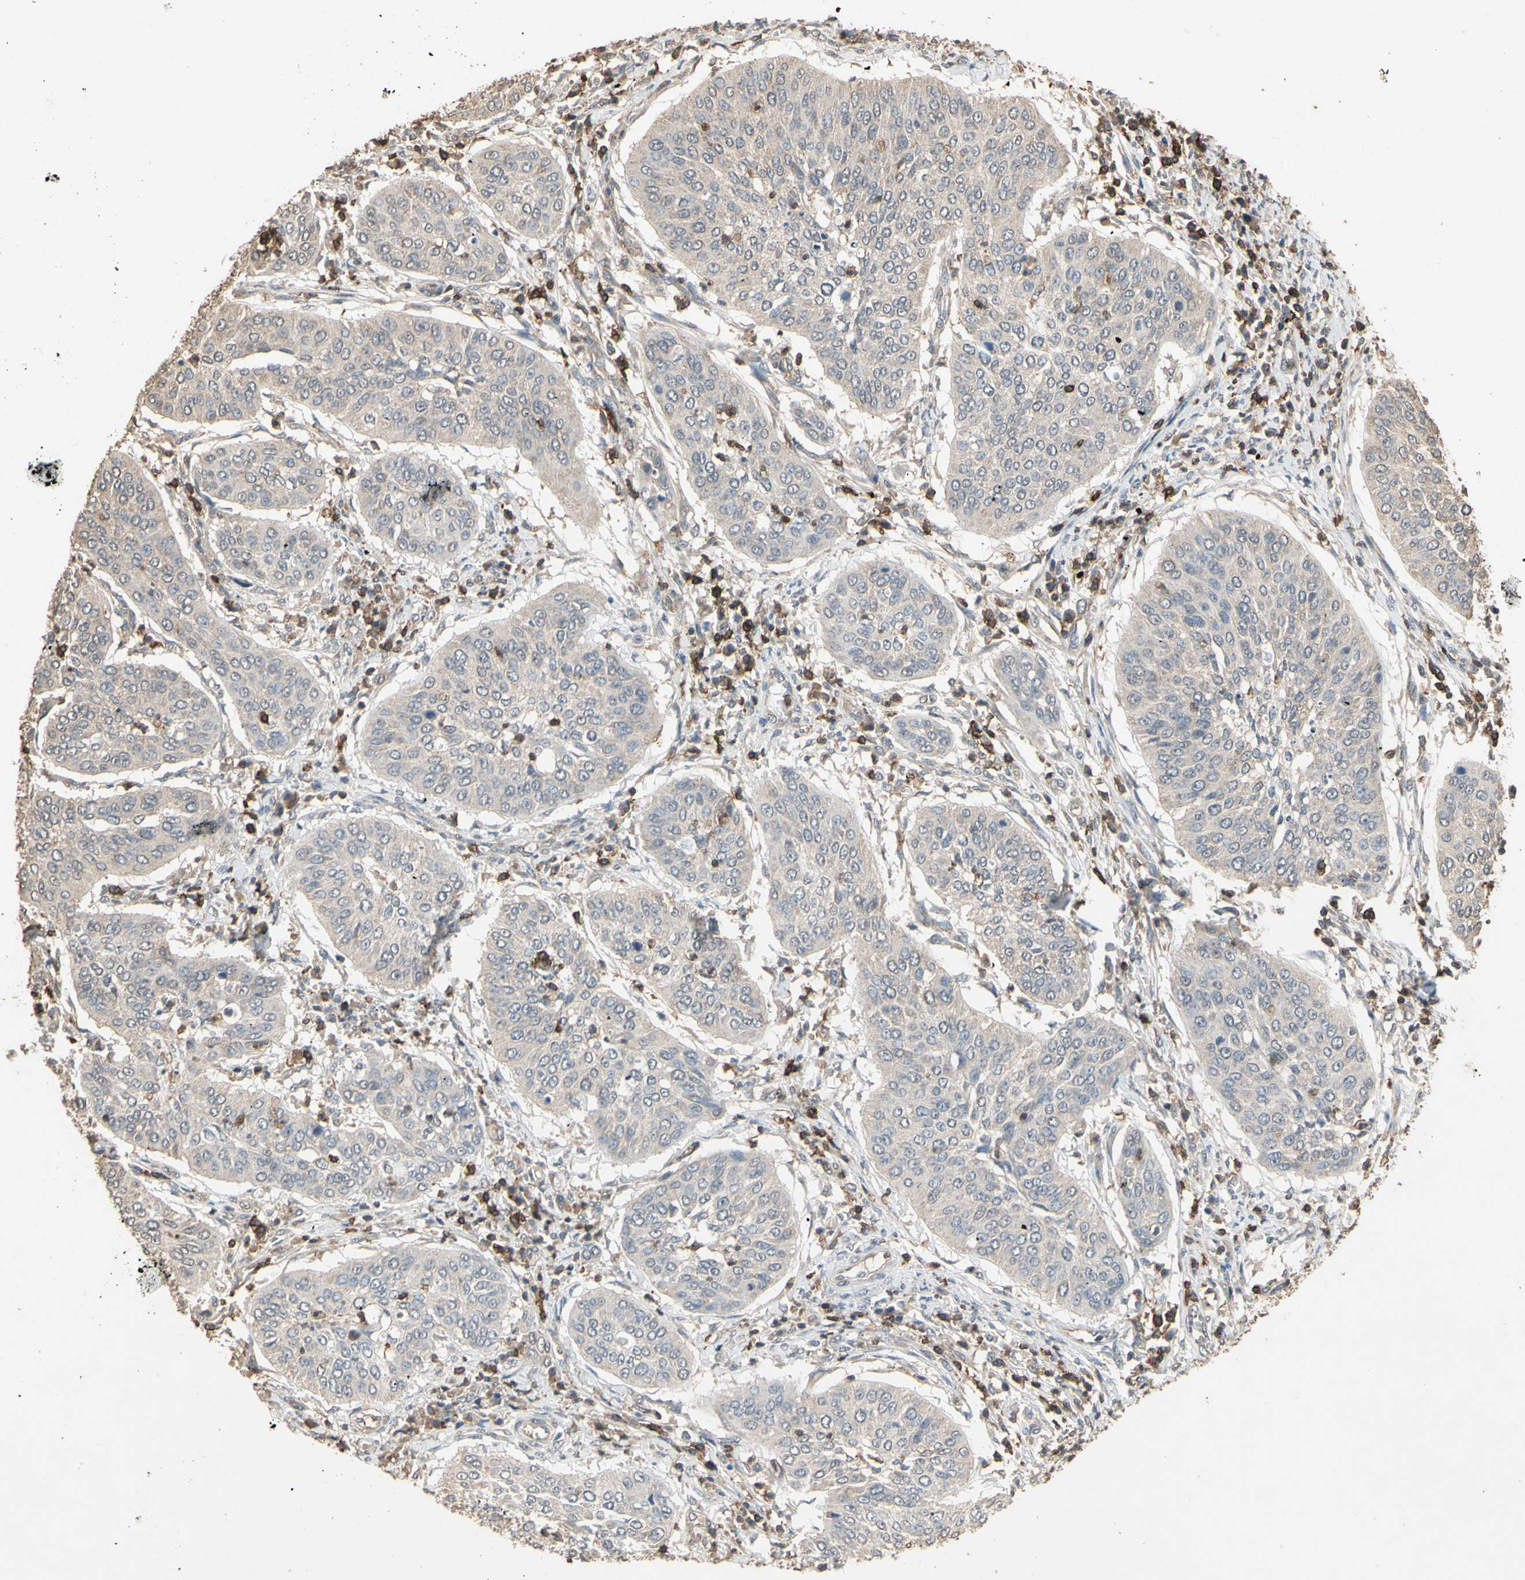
{"staining": {"intensity": "negative", "quantity": "none", "location": "none"}, "tissue": "cervical cancer", "cell_type": "Tumor cells", "image_type": "cancer", "snomed": [{"axis": "morphology", "description": "Normal tissue, NOS"}, {"axis": "morphology", "description": "Squamous cell carcinoma, NOS"}, {"axis": "topography", "description": "Cervix"}], "caption": "Immunohistochemistry micrograph of human cervical cancer (squamous cell carcinoma) stained for a protein (brown), which displays no staining in tumor cells. (Stains: DAB (3,3'-diaminobenzidine) immunohistochemistry (IHC) with hematoxylin counter stain, Microscopy: brightfield microscopy at high magnification).", "gene": "MAP3K10", "patient": {"sex": "female", "age": 39}}